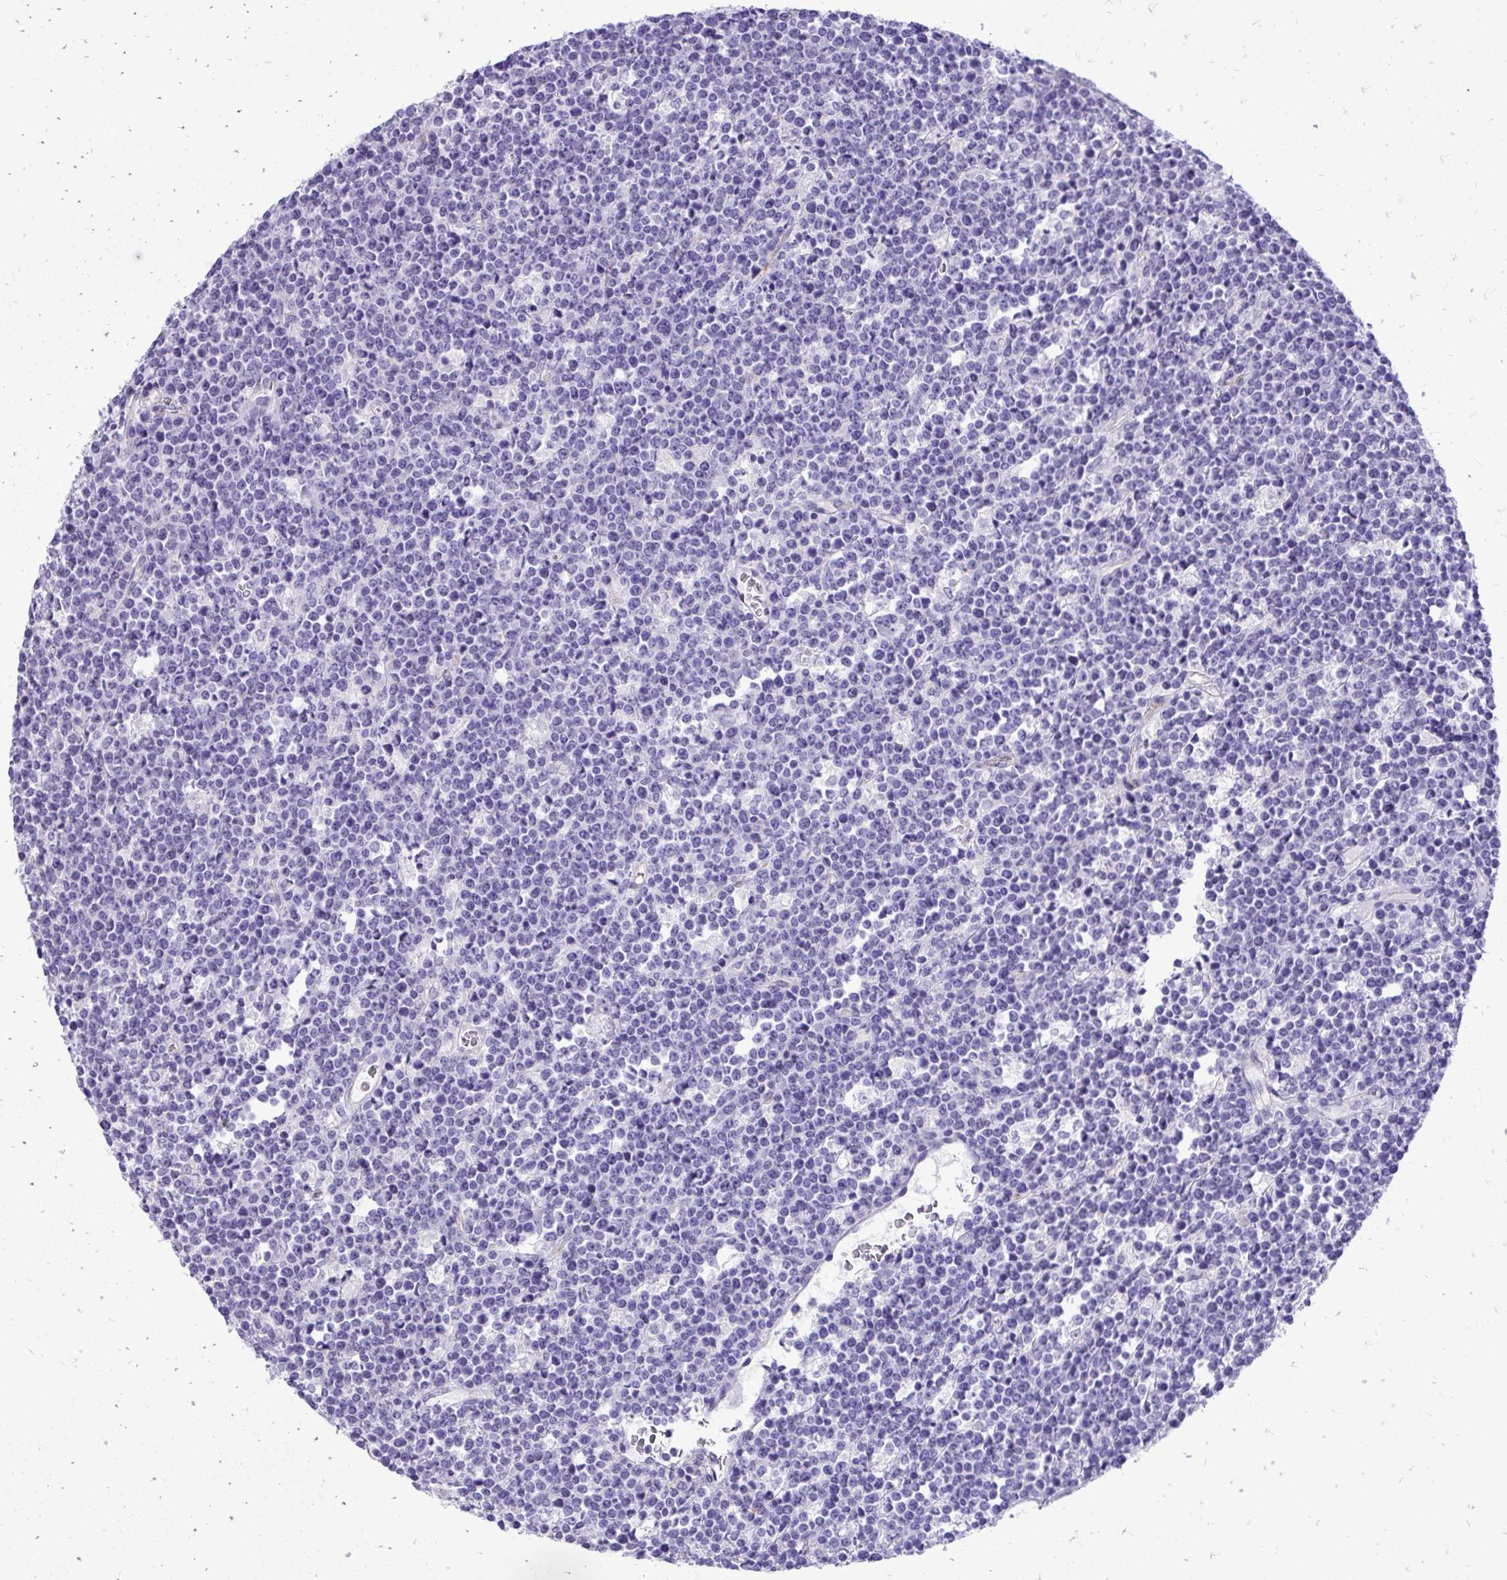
{"staining": {"intensity": "negative", "quantity": "none", "location": "none"}, "tissue": "lymphoma", "cell_type": "Tumor cells", "image_type": "cancer", "snomed": [{"axis": "morphology", "description": "Malignant lymphoma, non-Hodgkin's type, High grade"}, {"axis": "topography", "description": "Ovary"}], "caption": "The image demonstrates no significant expression in tumor cells of high-grade malignant lymphoma, non-Hodgkin's type.", "gene": "PELI3", "patient": {"sex": "female", "age": 56}}